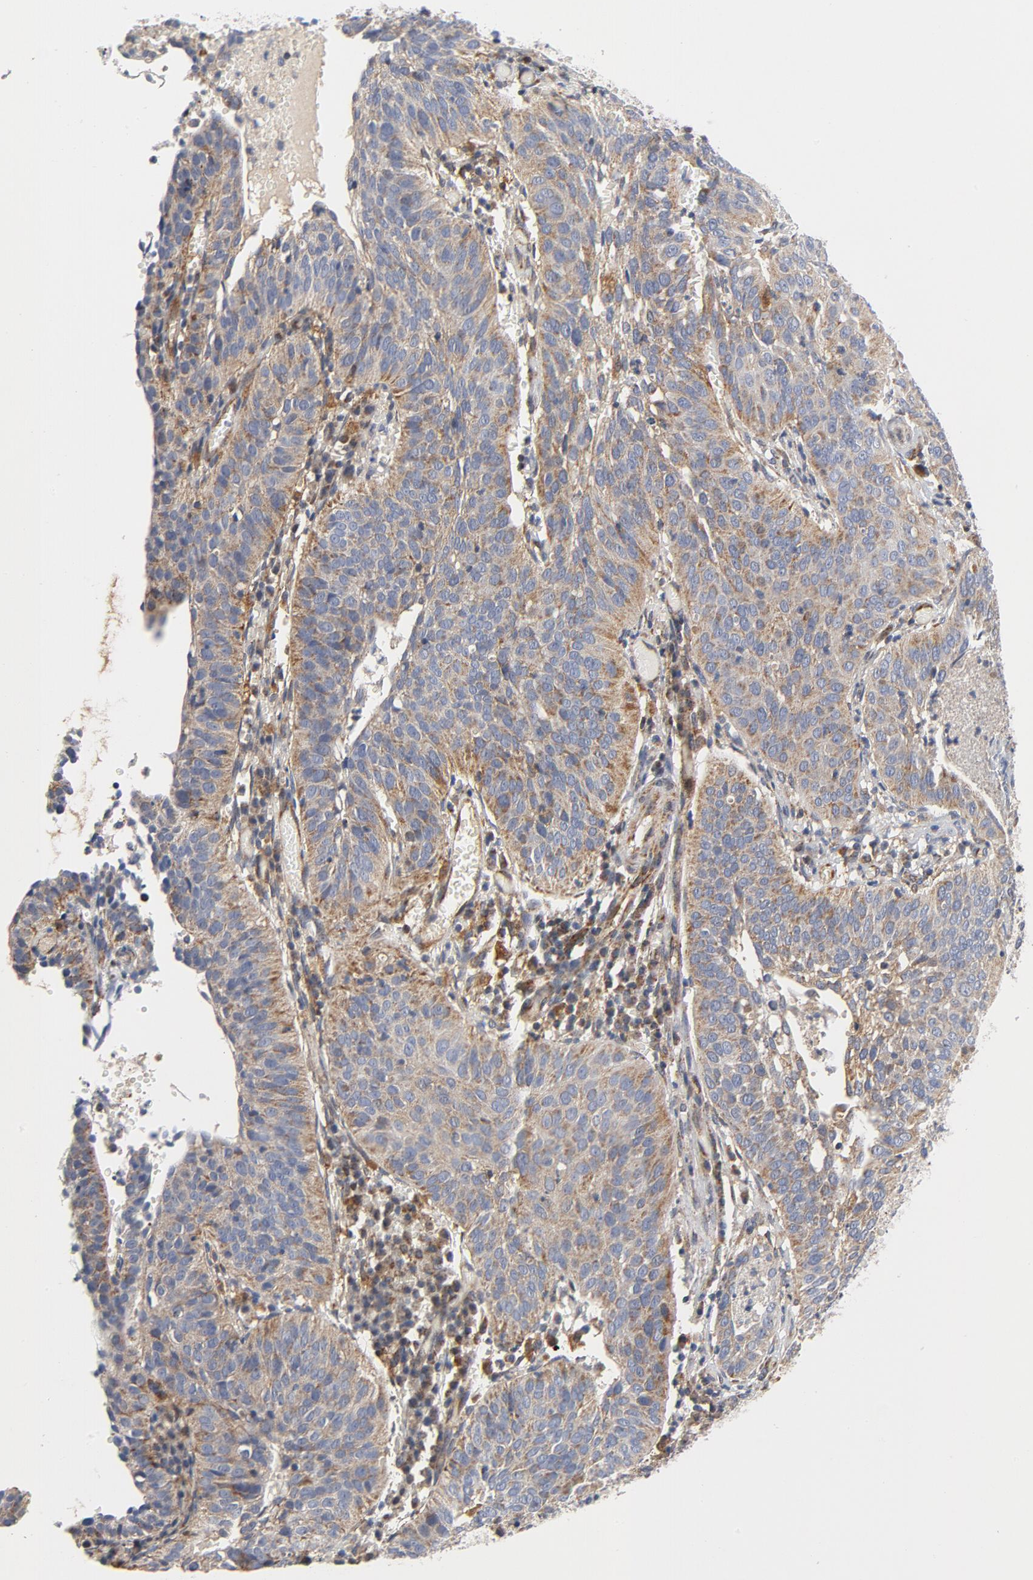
{"staining": {"intensity": "moderate", "quantity": ">75%", "location": "cytoplasmic/membranous"}, "tissue": "cervical cancer", "cell_type": "Tumor cells", "image_type": "cancer", "snomed": [{"axis": "morphology", "description": "Squamous cell carcinoma, NOS"}, {"axis": "topography", "description": "Cervix"}], "caption": "Immunohistochemical staining of squamous cell carcinoma (cervical) displays moderate cytoplasmic/membranous protein staining in approximately >75% of tumor cells. The staining was performed using DAB to visualize the protein expression in brown, while the nuclei were stained in blue with hematoxylin (Magnification: 20x).", "gene": "RAPGEF4", "patient": {"sex": "female", "age": 39}}